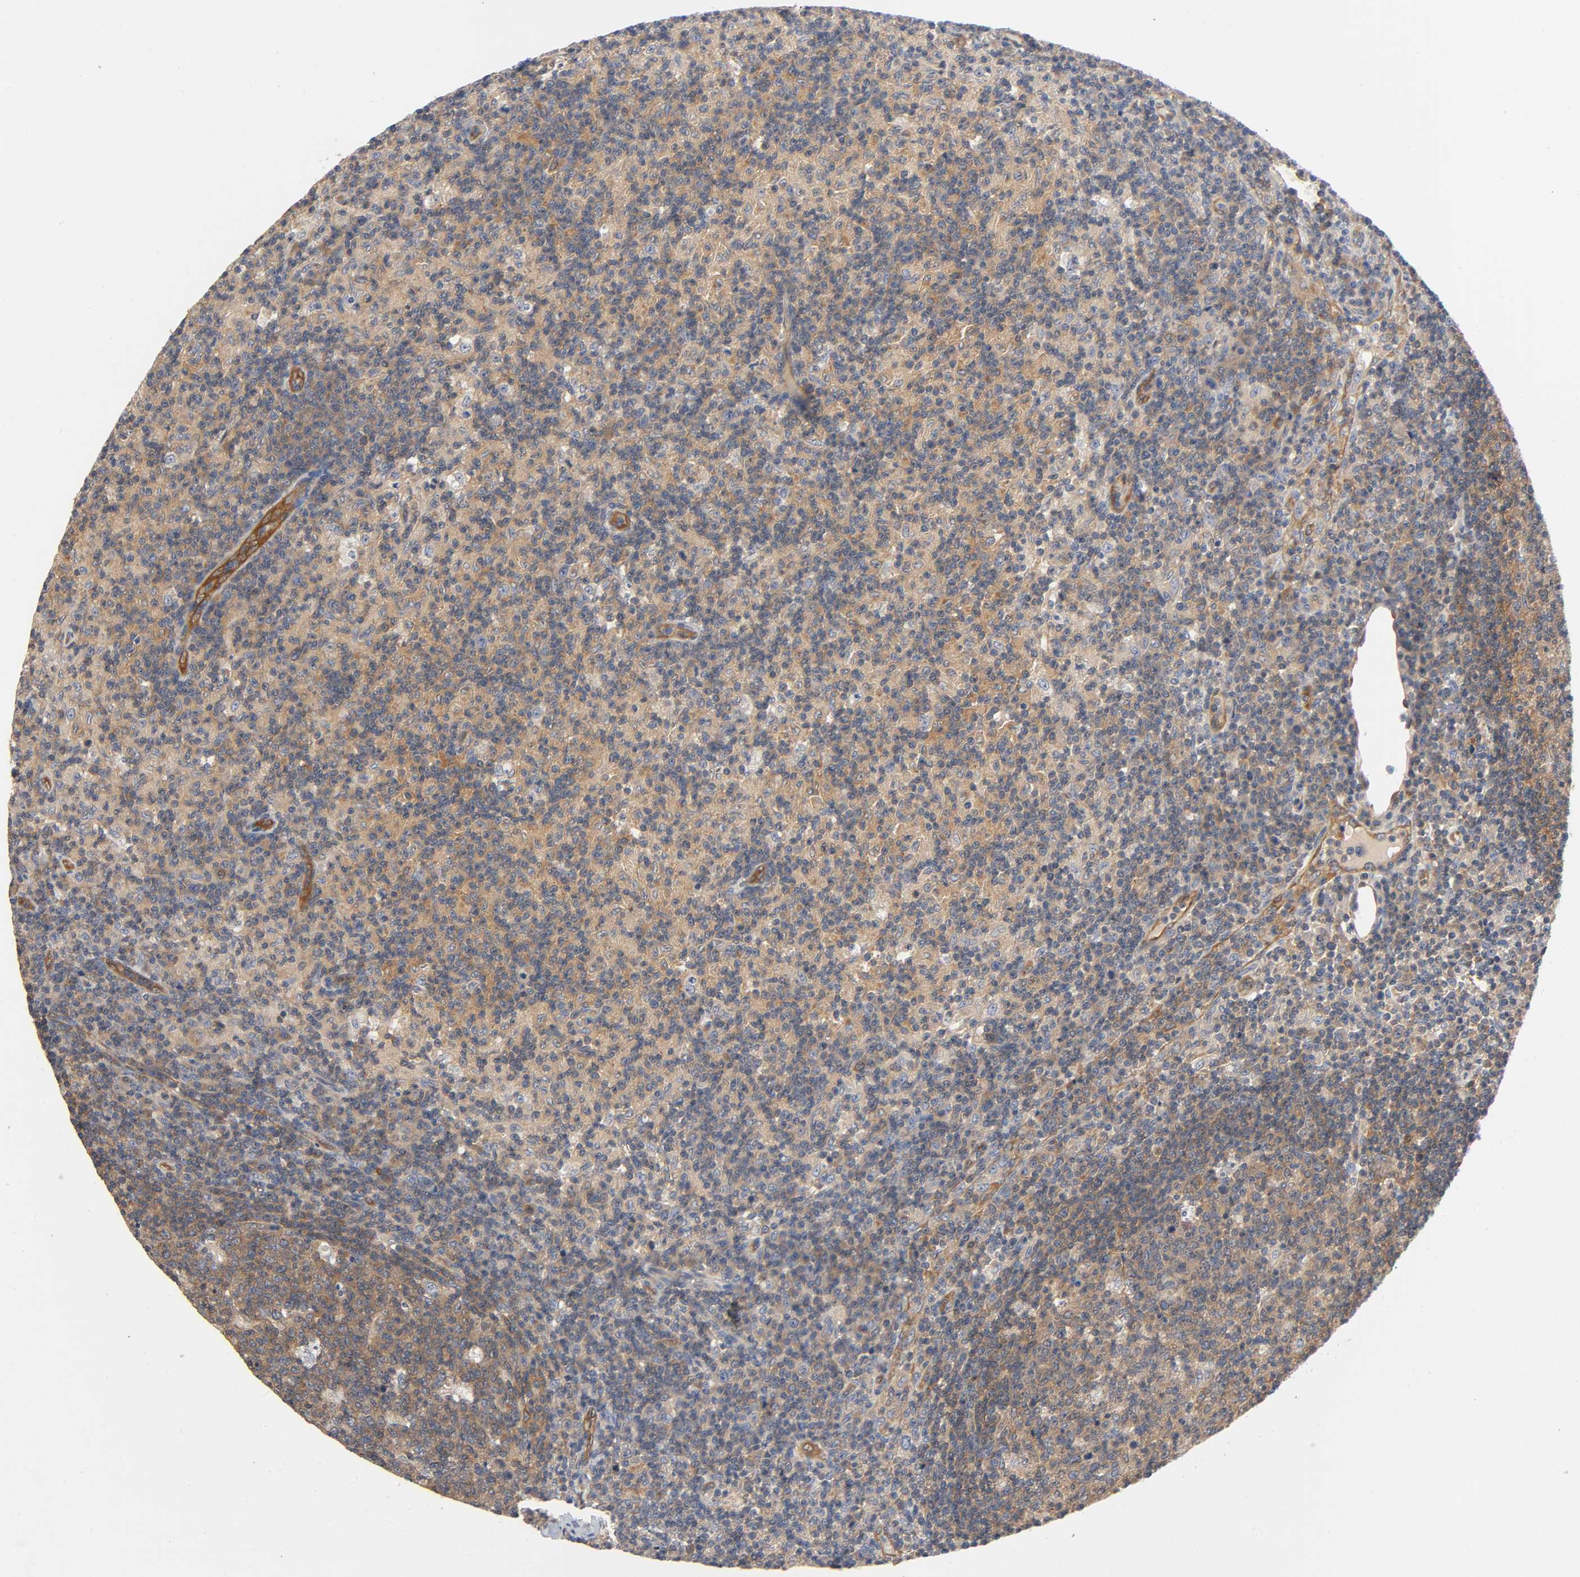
{"staining": {"intensity": "moderate", "quantity": ">75%", "location": "cytoplasmic/membranous"}, "tissue": "lymph node", "cell_type": "Germinal center cells", "image_type": "normal", "snomed": [{"axis": "morphology", "description": "Normal tissue, NOS"}, {"axis": "morphology", "description": "Inflammation, NOS"}, {"axis": "topography", "description": "Lymph node"}], "caption": "Protein analysis of normal lymph node displays moderate cytoplasmic/membranous expression in approximately >75% of germinal center cells.", "gene": "PRKAB1", "patient": {"sex": "male", "age": 55}}